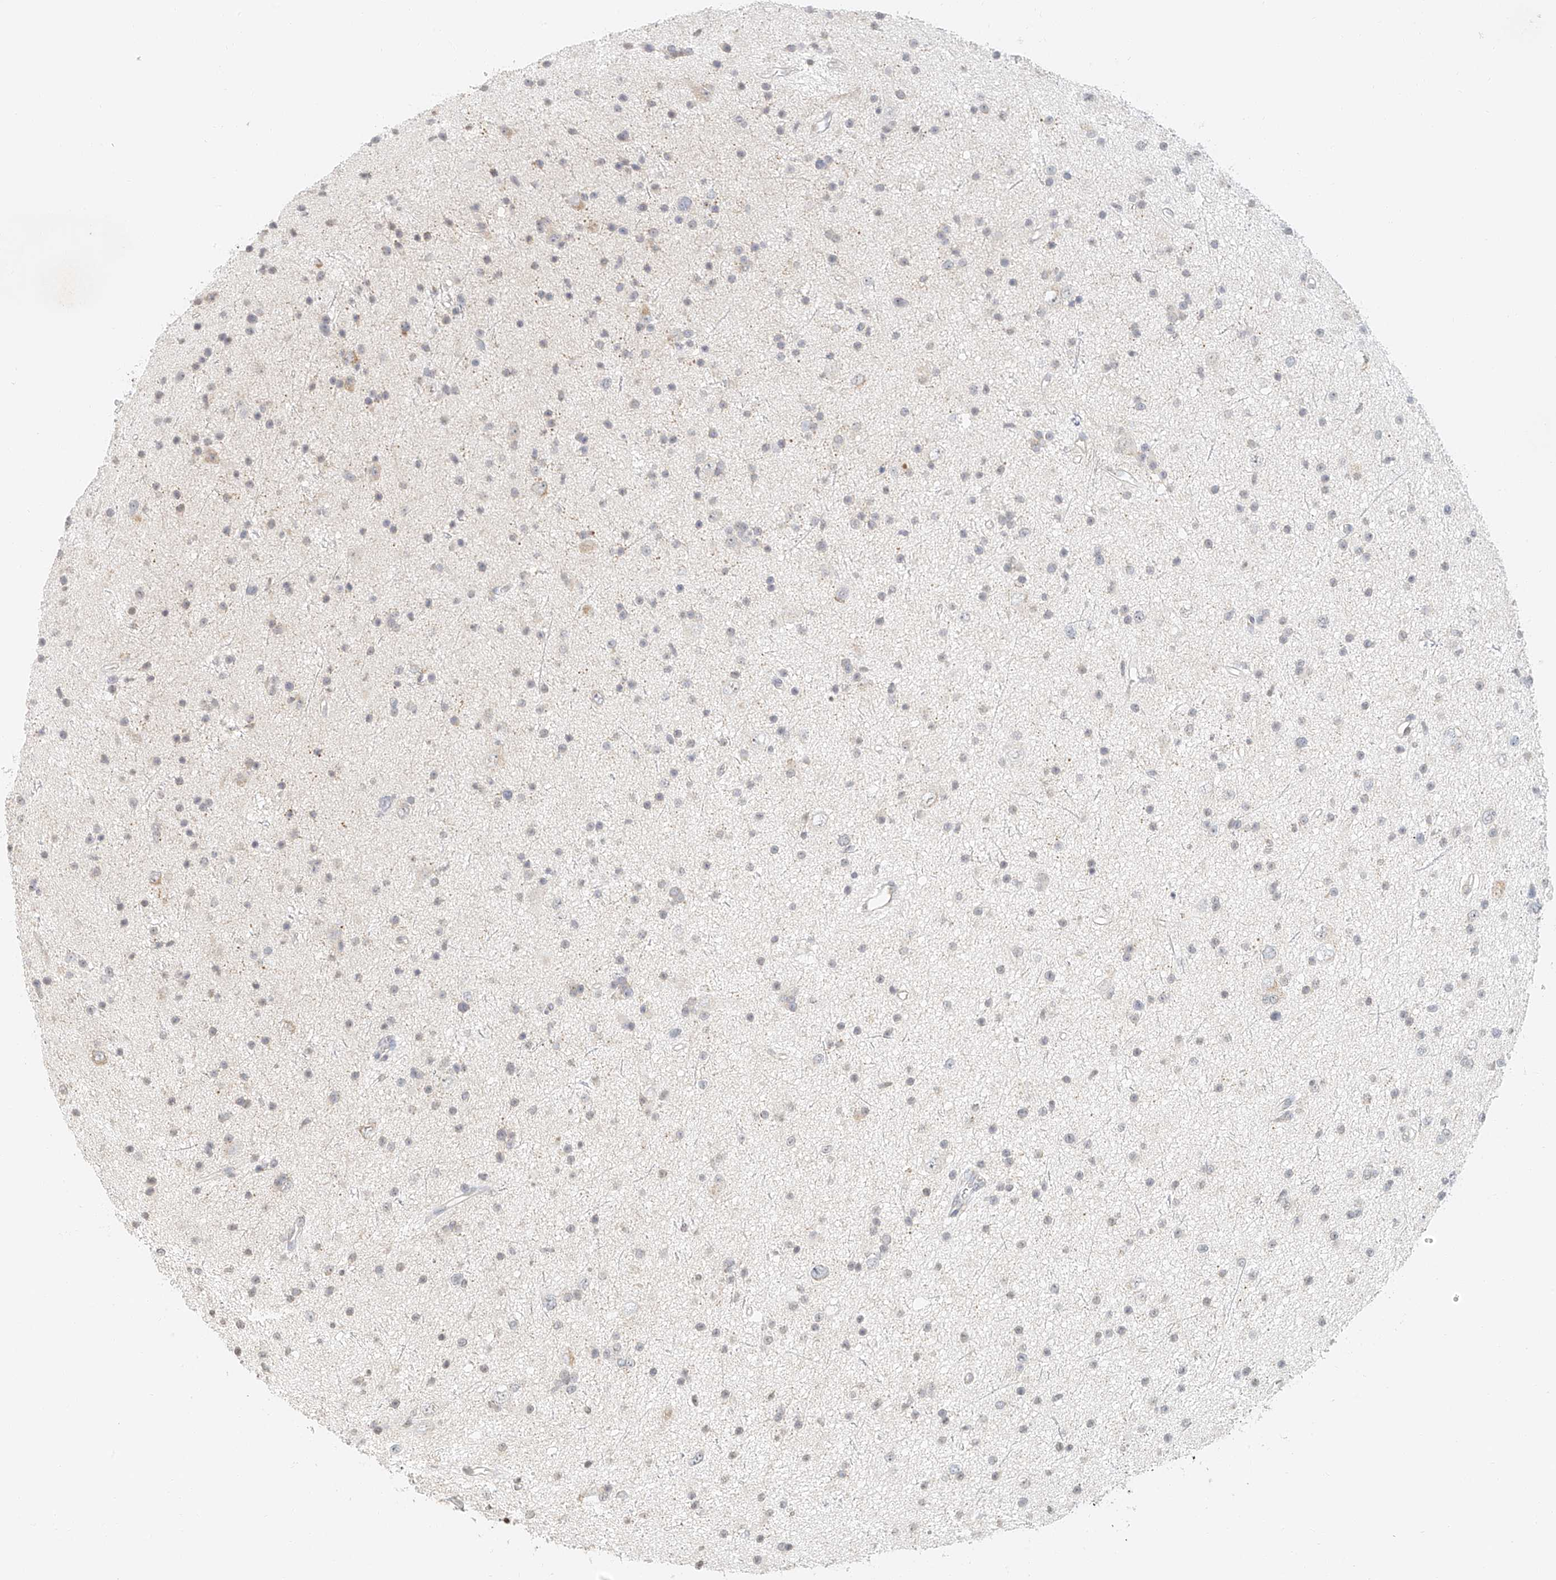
{"staining": {"intensity": "negative", "quantity": "none", "location": "none"}, "tissue": "glioma", "cell_type": "Tumor cells", "image_type": "cancer", "snomed": [{"axis": "morphology", "description": "Glioma, malignant, Low grade"}, {"axis": "topography", "description": "Cerebral cortex"}], "caption": "High power microscopy image of an immunohistochemistry (IHC) histopathology image of glioma, revealing no significant staining in tumor cells.", "gene": "CXorf58", "patient": {"sex": "female", "age": 39}}